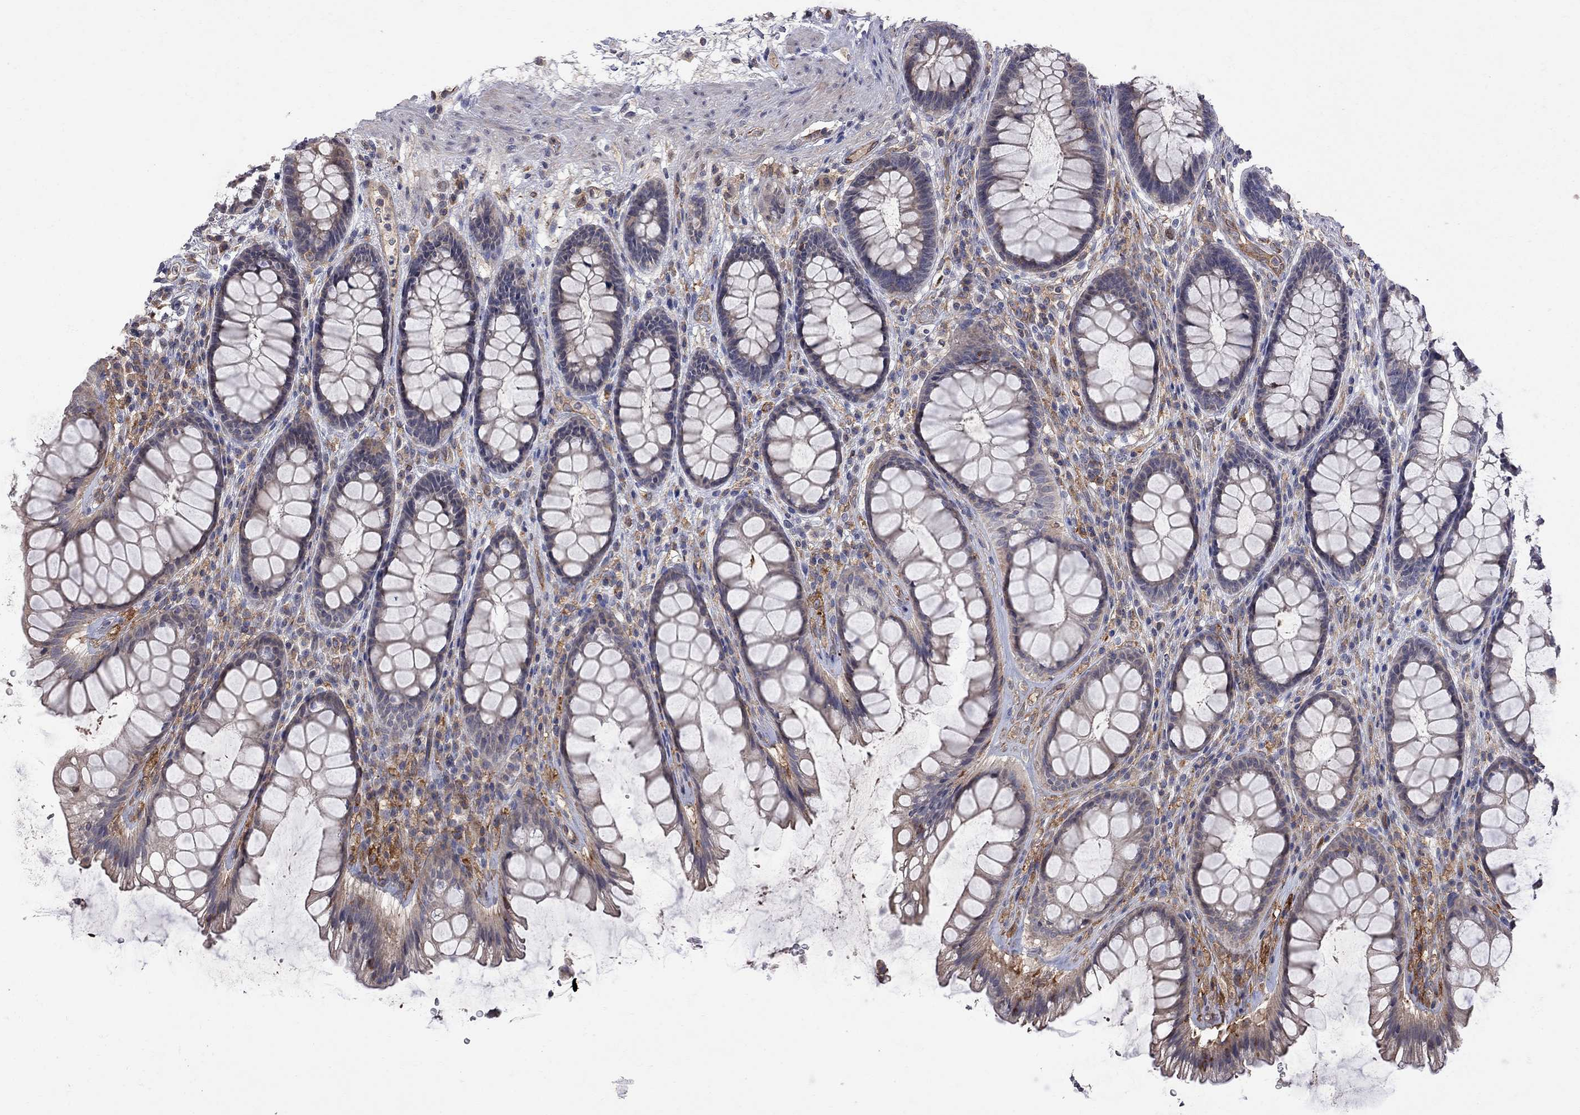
{"staining": {"intensity": "negative", "quantity": "none", "location": "none"}, "tissue": "rectum", "cell_type": "Glandular cells", "image_type": "normal", "snomed": [{"axis": "morphology", "description": "Normal tissue, NOS"}, {"axis": "topography", "description": "Rectum"}], "caption": "Immunohistochemistry (IHC) of normal rectum reveals no staining in glandular cells. (DAB (3,3'-diaminobenzidine) immunohistochemistry (IHC) with hematoxylin counter stain).", "gene": "ABI3", "patient": {"sex": "male", "age": 72}}